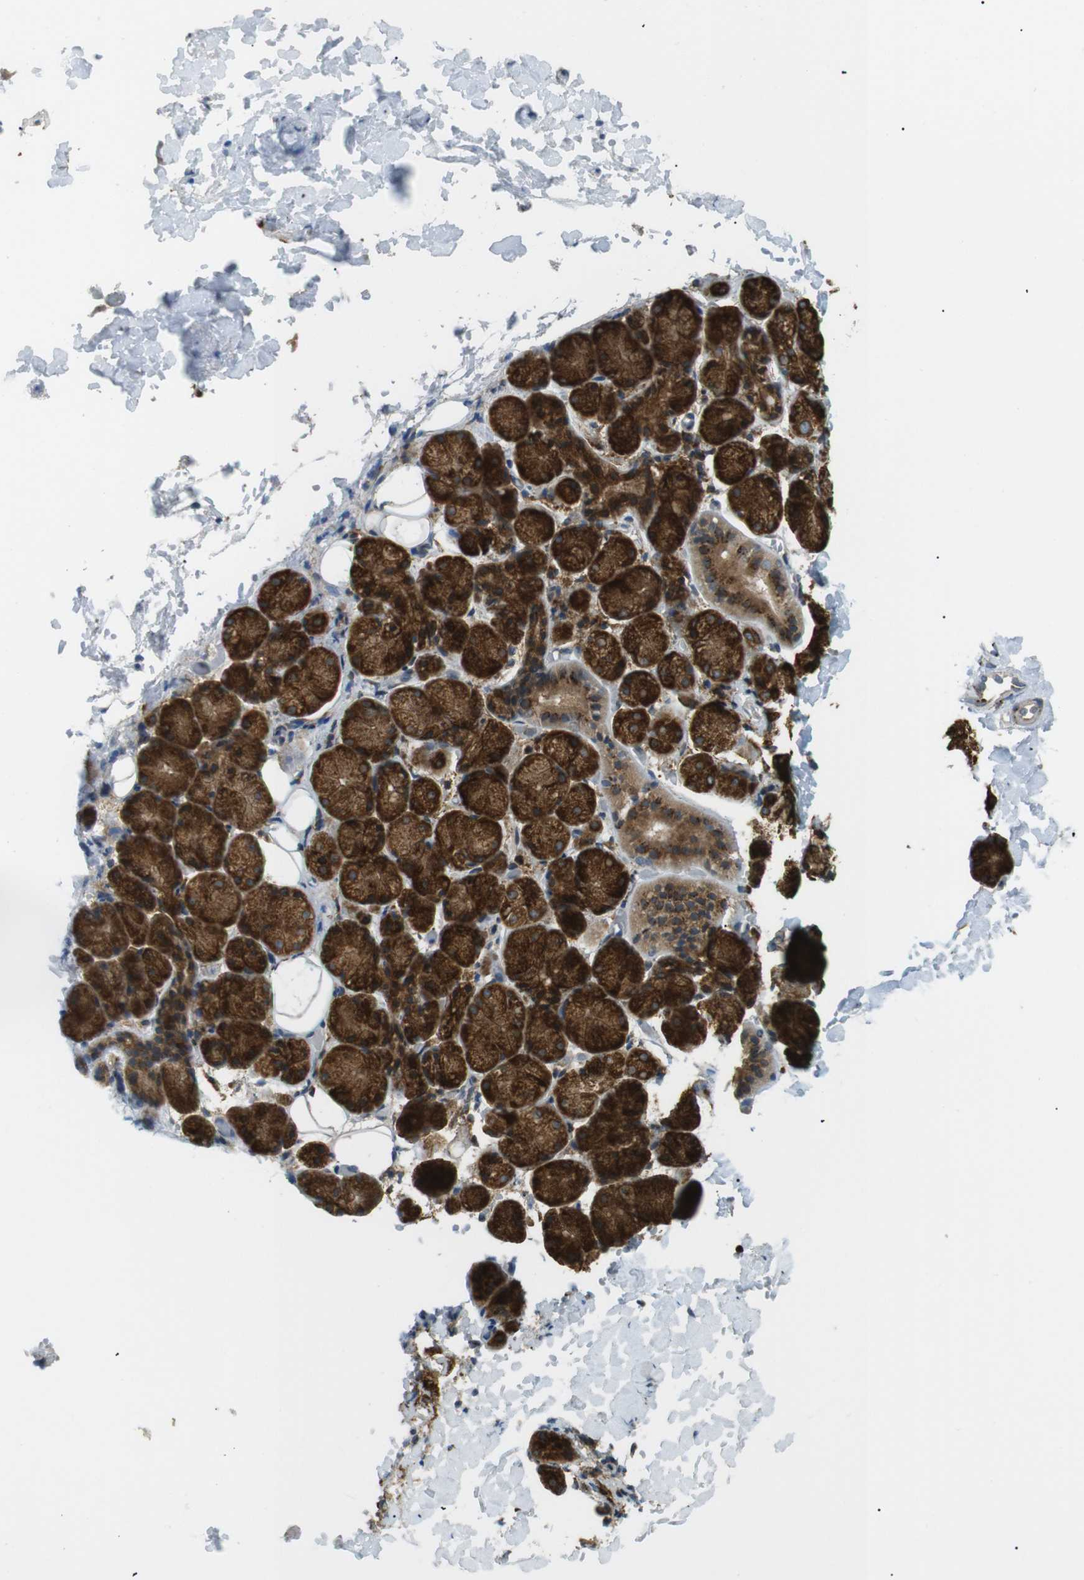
{"staining": {"intensity": "strong", "quantity": ">75%", "location": "cytoplasmic/membranous"}, "tissue": "salivary gland", "cell_type": "Glandular cells", "image_type": "normal", "snomed": [{"axis": "morphology", "description": "Normal tissue, NOS"}, {"axis": "topography", "description": "Salivary gland"}], "caption": "High-magnification brightfield microscopy of unremarkable salivary gland stained with DAB (brown) and counterstained with hematoxylin (blue). glandular cells exhibit strong cytoplasmic/membranous staining is seen in approximately>75% of cells. Immunohistochemistry (ihc) stains the protein in brown and the nuclei are stained blue.", "gene": "TMED4", "patient": {"sex": "female", "age": 24}}